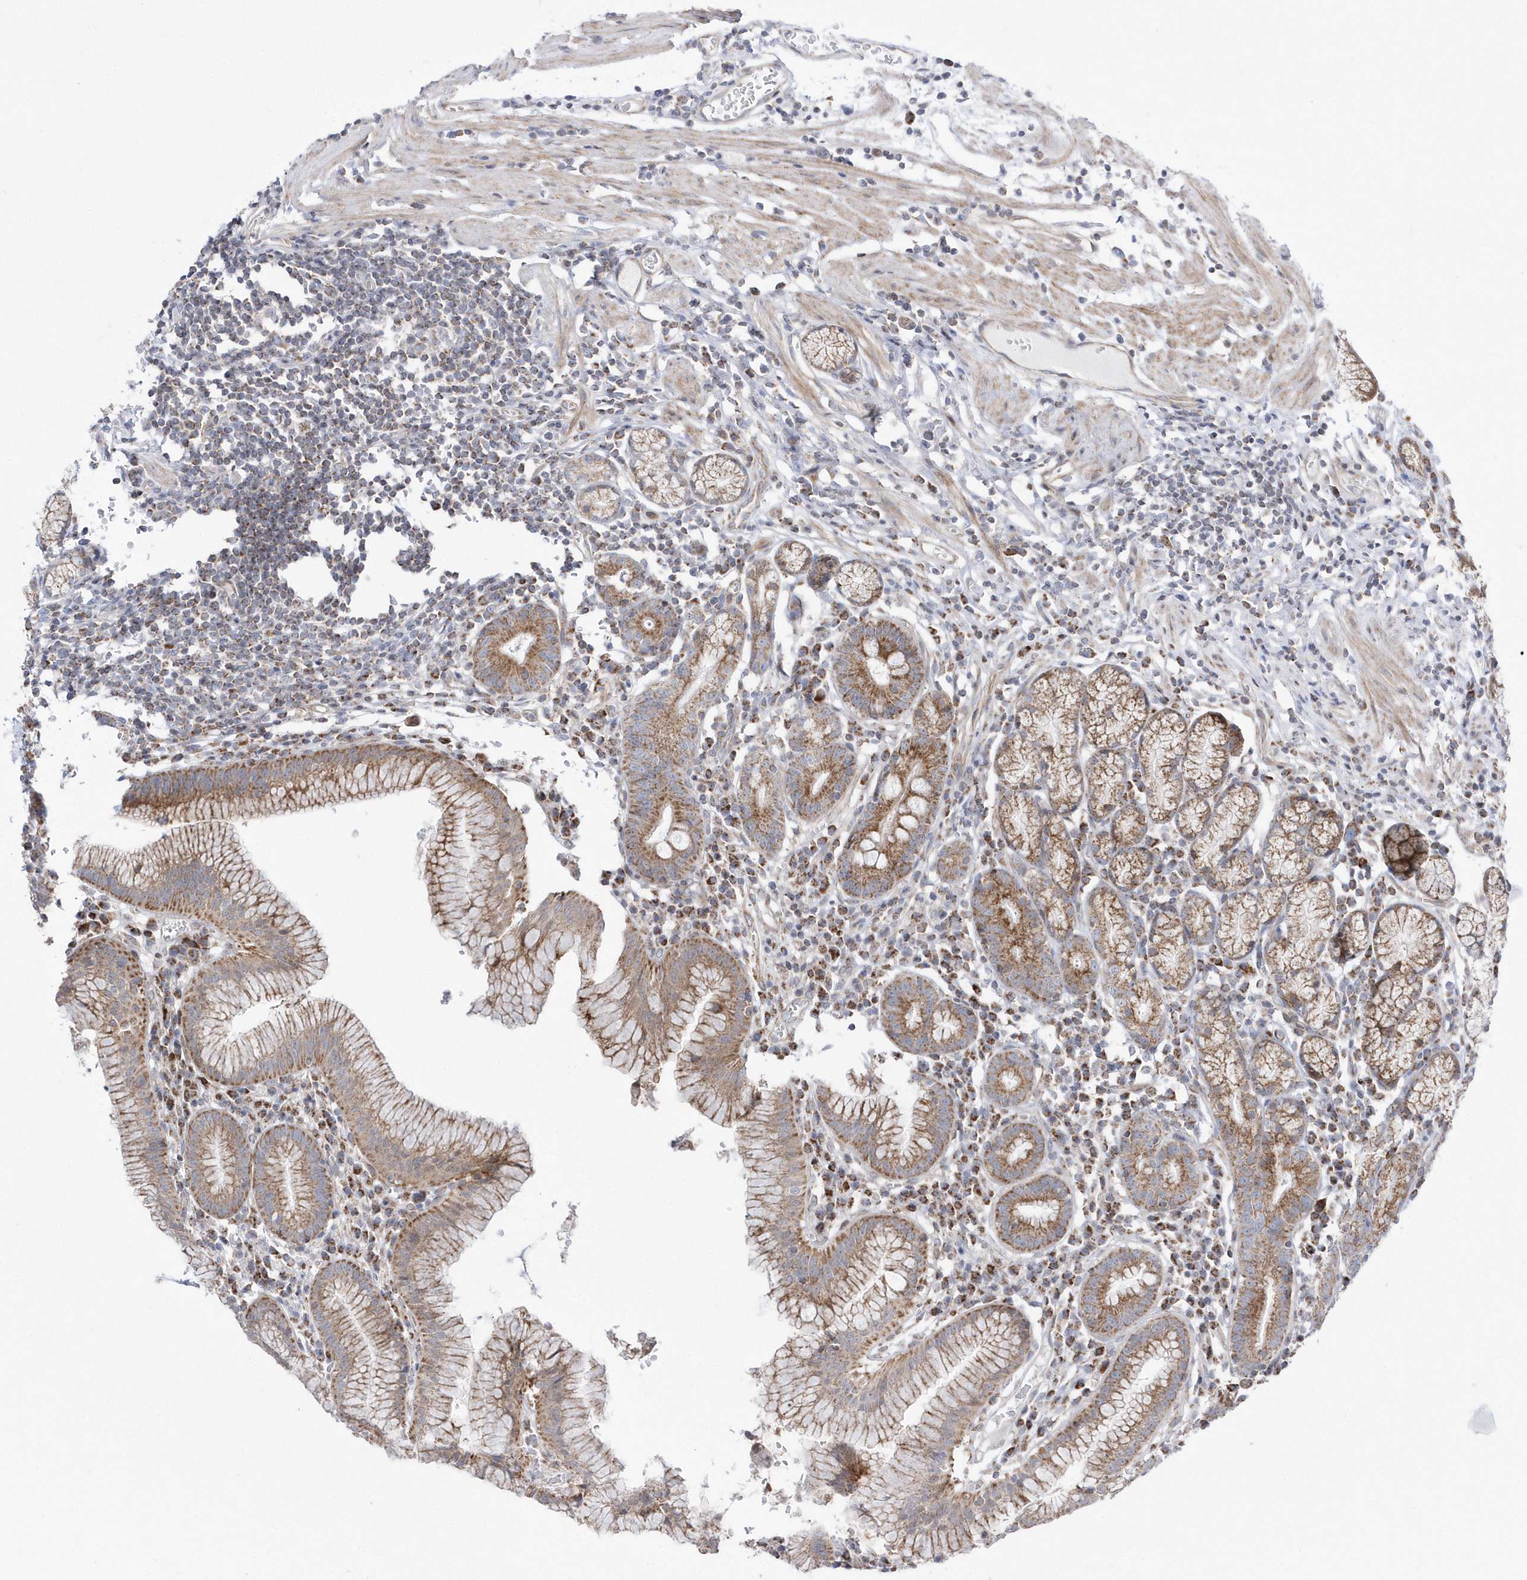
{"staining": {"intensity": "moderate", "quantity": ">75%", "location": "cytoplasmic/membranous"}, "tissue": "stomach", "cell_type": "Glandular cells", "image_type": "normal", "snomed": [{"axis": "morphology", "description": "Normal tissue, NOS"}, {"axis": "topography", "description": "Stomach"}], "caption": "Immunohistochemical staining of benign human stomach demonstrates moderate cytoplasmic/membranous protein staining in approximately >75% of glandular cells.", "gene": "OPA1", "patient": {"sex": "male", "age": 55}}